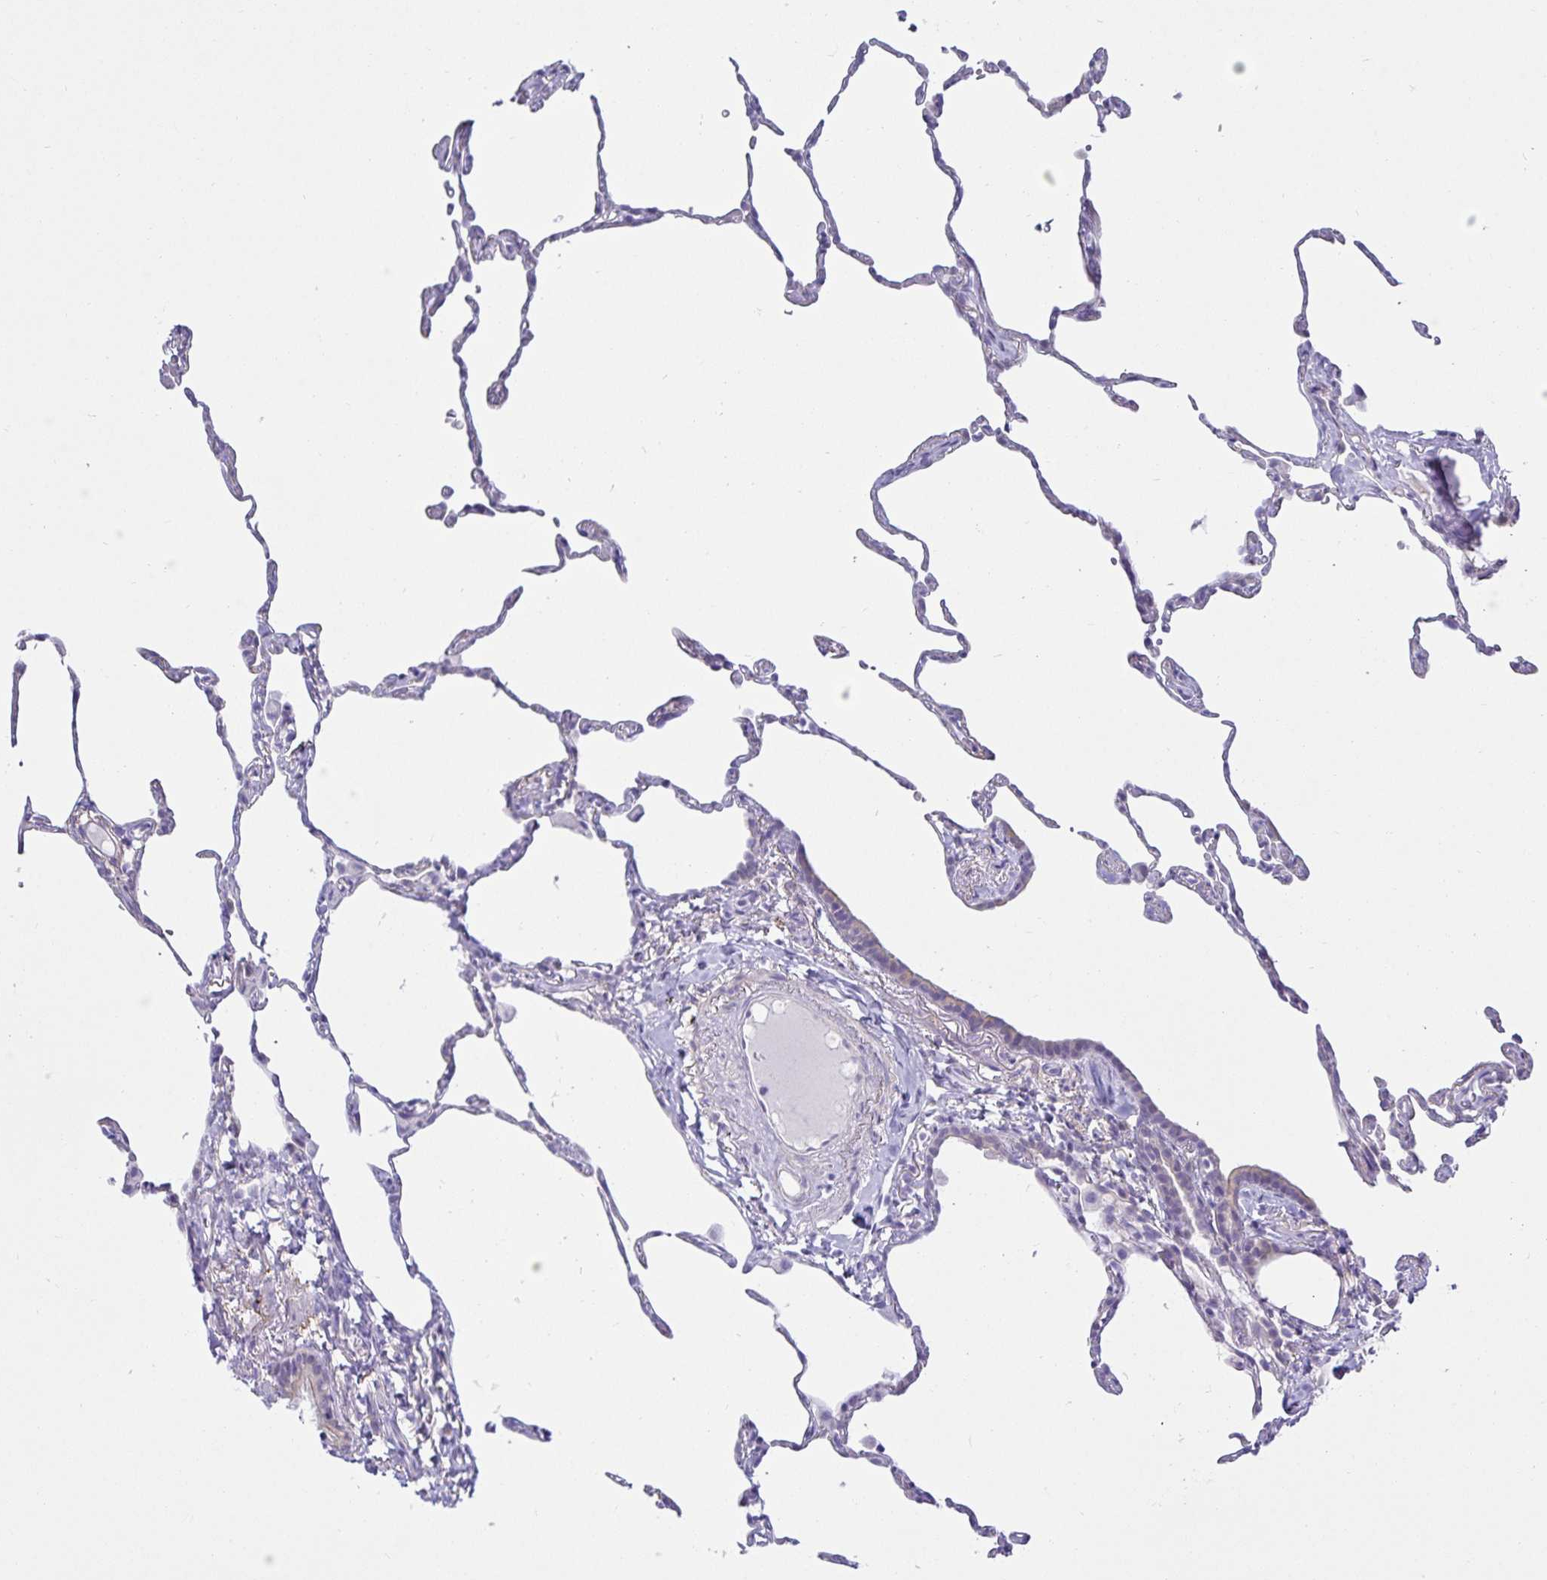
{"staining": {"intensity": "negative", "quantity": "none", "location": "none"}, "tissue": "lung", "cell_type": "Alveolar cells", "image_type": "normal", "snomed": [{"axis": "morphology", "description": "Normal tissue, NOS"}, {"axis": "topography", "description": "Lung"}], "caption": "The IHC histopathology image has no significant positivity in alveolar cells of lung.", "gene": "MON2", "patient": {"sex": "female", "age": 57}}